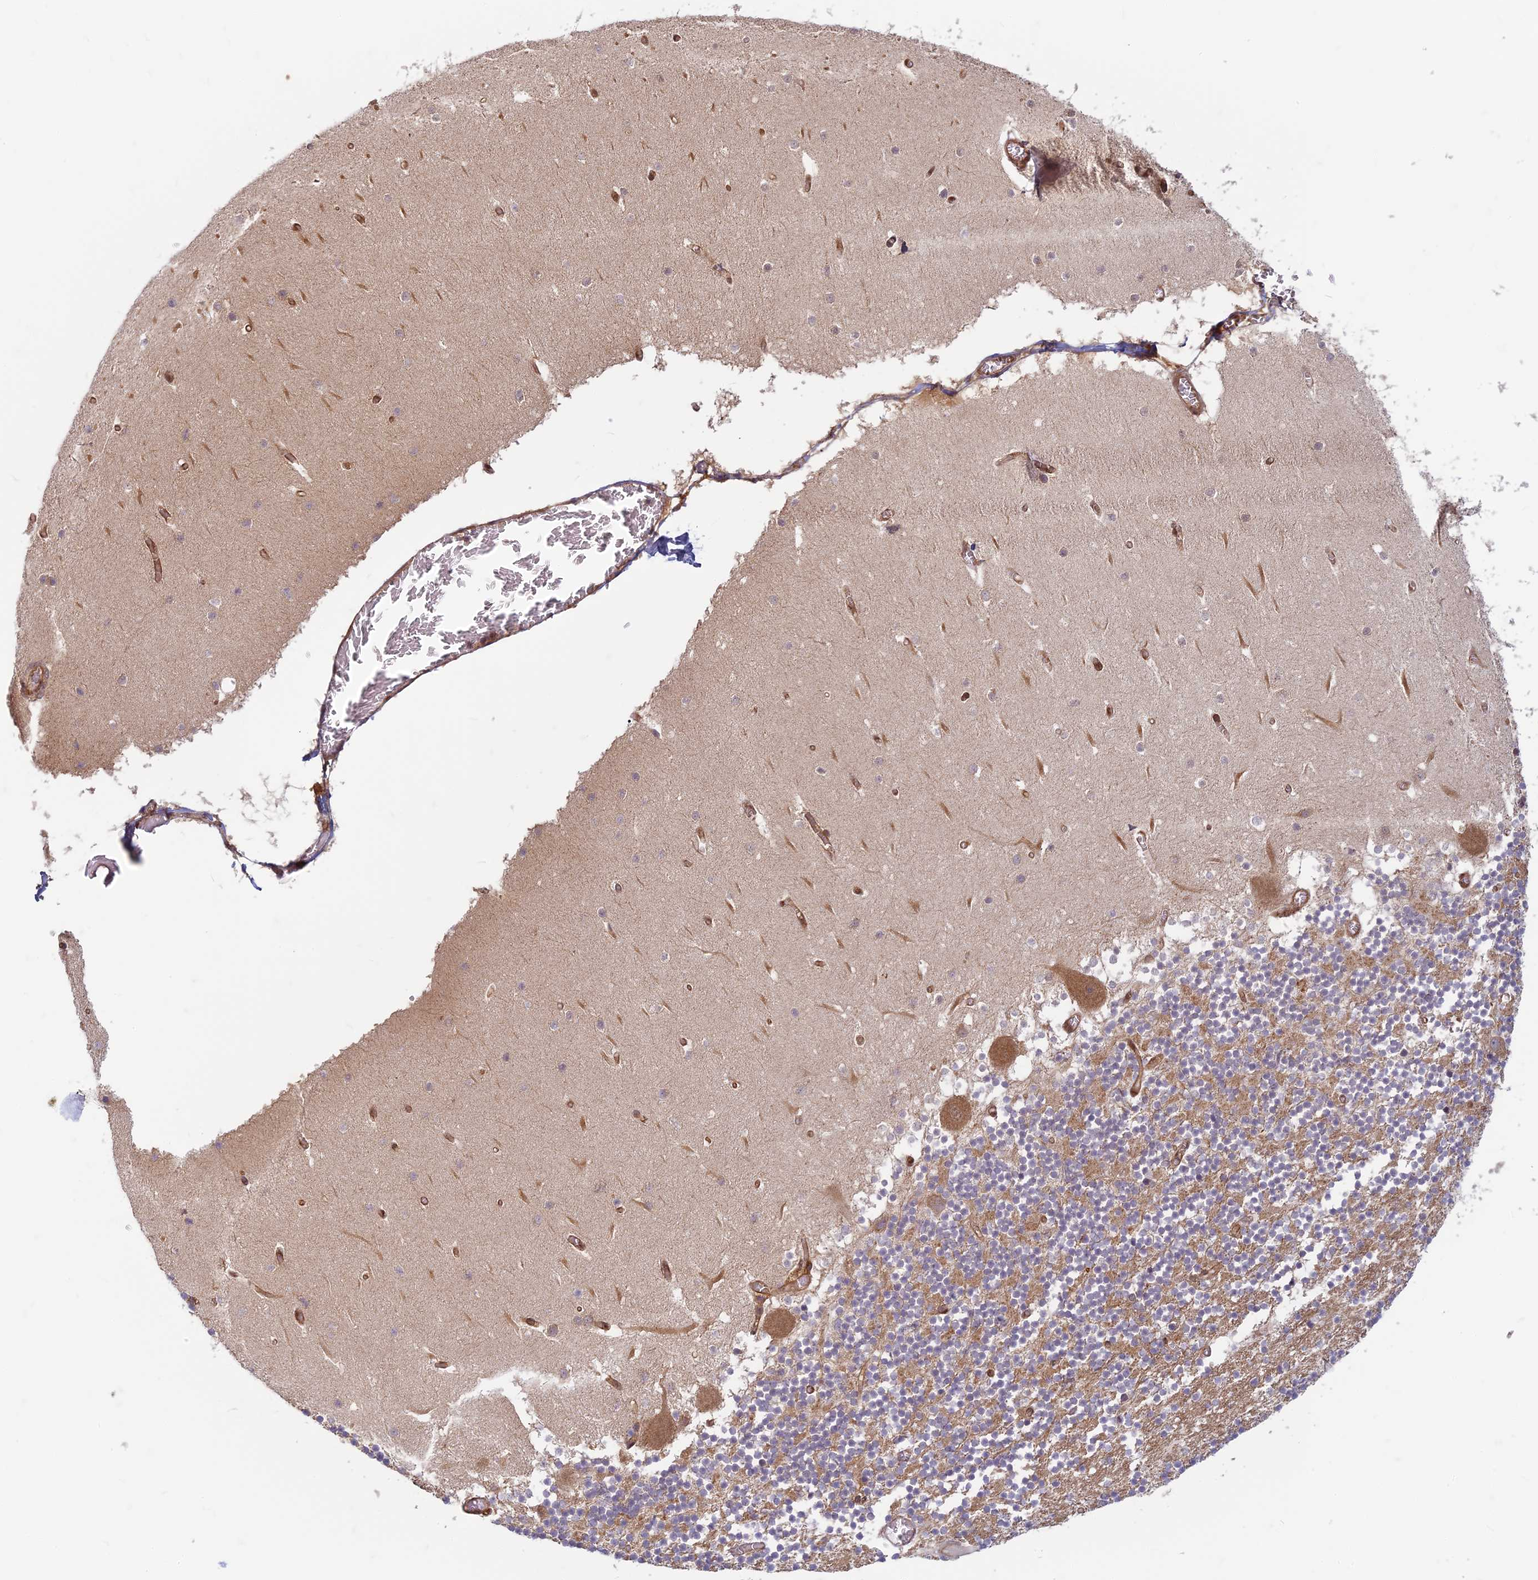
{"staining": {"intensity": "moderate", "quantity": "<25%", "location": "cytoplasmic/membranous"}, "tissue": "cerebellum", "cell_type": "Cells in granular layer", "image_type": "normal", "snomed": [{"axis": "morphology", "description": "Normal tissue, NOS"}, {"axis": "topography", "description": "Cerebellum"}], "caption": "Brown immunohistochemical staining in unremarkable cerebellum shows moderate cytoplasmic/membranous positivity in about <25% of cells in granular layer.", "gene": "TCF25", "patient": {"sex": "female", "age": 28}}